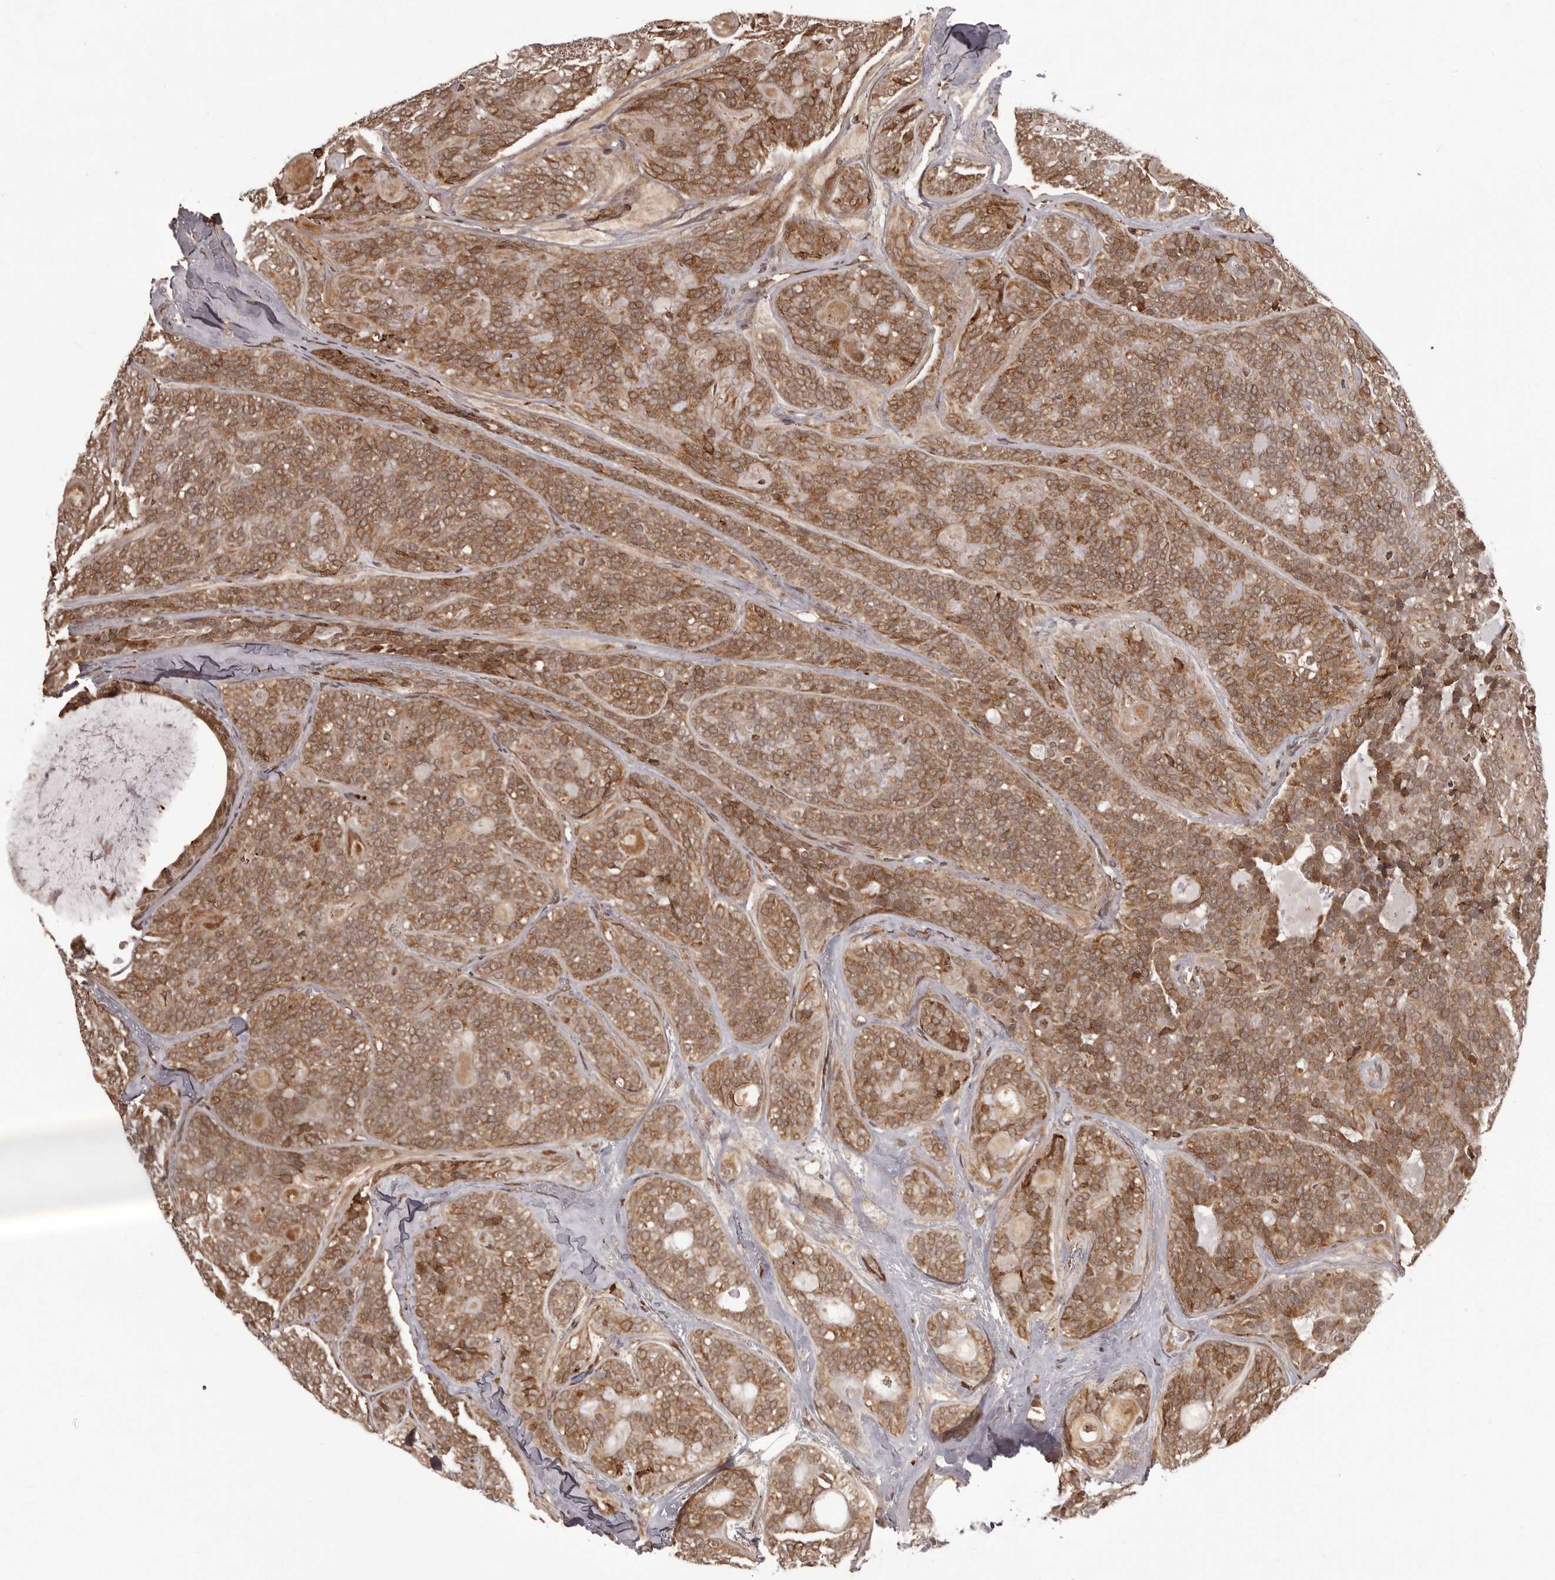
{"staining": {"intensity": "moderate", "quantity": ">75%", "location": "cytoplasmic/membranous,nuclear"}, "tissue": "head and neck cancer", "cell_type": "Tumor cells", "image_type": "cancer", "snomed": [{"axis": "morphology", "description": "Adenocarcinoma, NOS"}, {"axis": "topography", "description": "Head-Neck"}], "caption": "Protein staining of head and neck adenocarcinoma tissue demonstrates moderate cytoplasmic/membranous and nuclear staining in about >75% of tumor cells.", "gene": "IL32", "patient": {"sex": "male", "age": 66}}